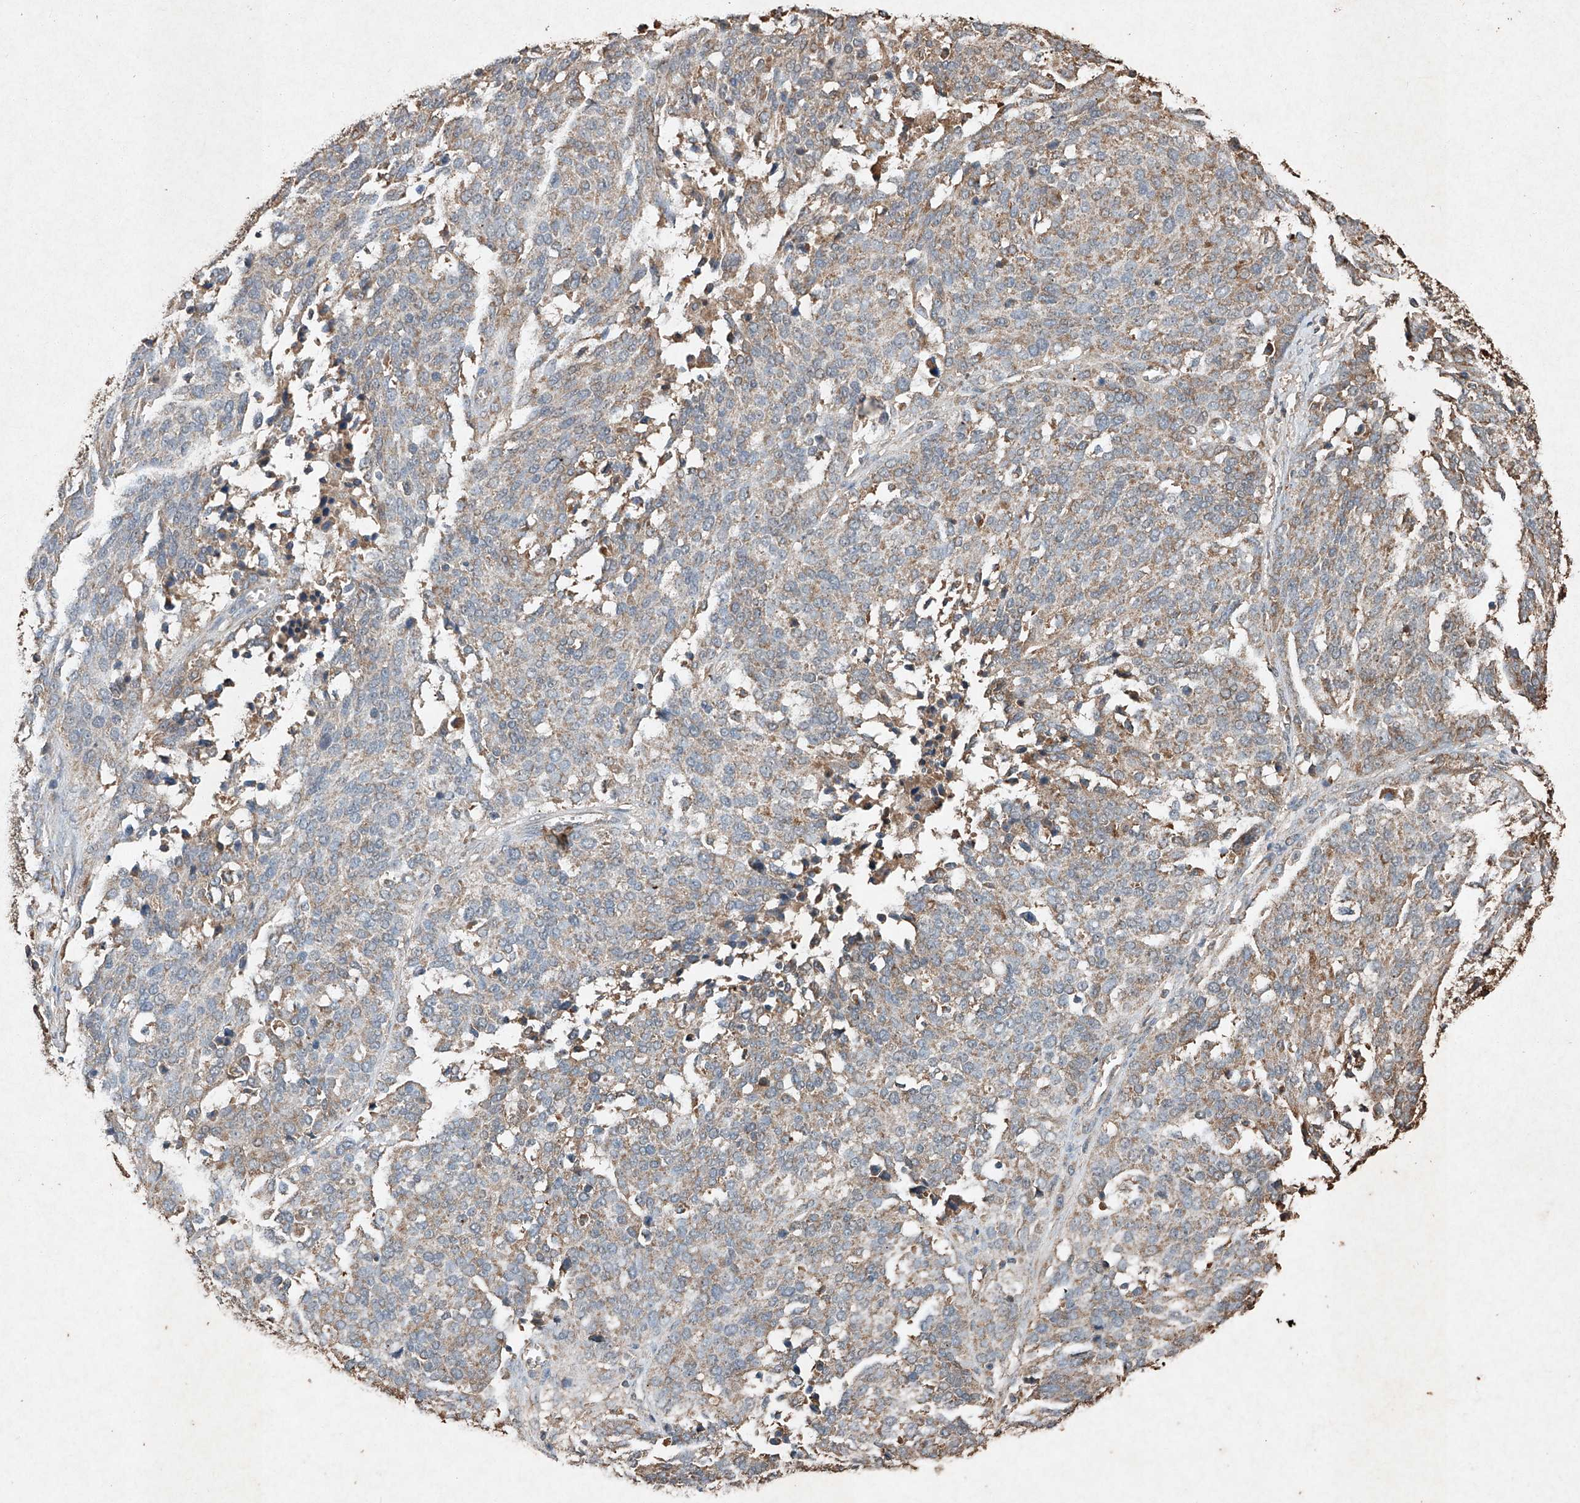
{"staining": {"intensity": "weak", "quantity": ">75%", "location": "cytoplasmic/membranous"}, "tissue": "ovarian cancer", "cell_type": "Tumor cells", "image_type": "cancer", "snomed": [{"axis": "morphology", "description": "Cystadenocarcinoma, serous, NOS"}, {"axis": "topography", "description": "Ovary"}], "caption": "Weak cytoplasmic/membranous staining is seen in approximately >75% of tumor cells in ovarian cancer (serous cystadenocarcinoma).", "gene": "STK3", "patient": {"sex": "female", "age": 44}}